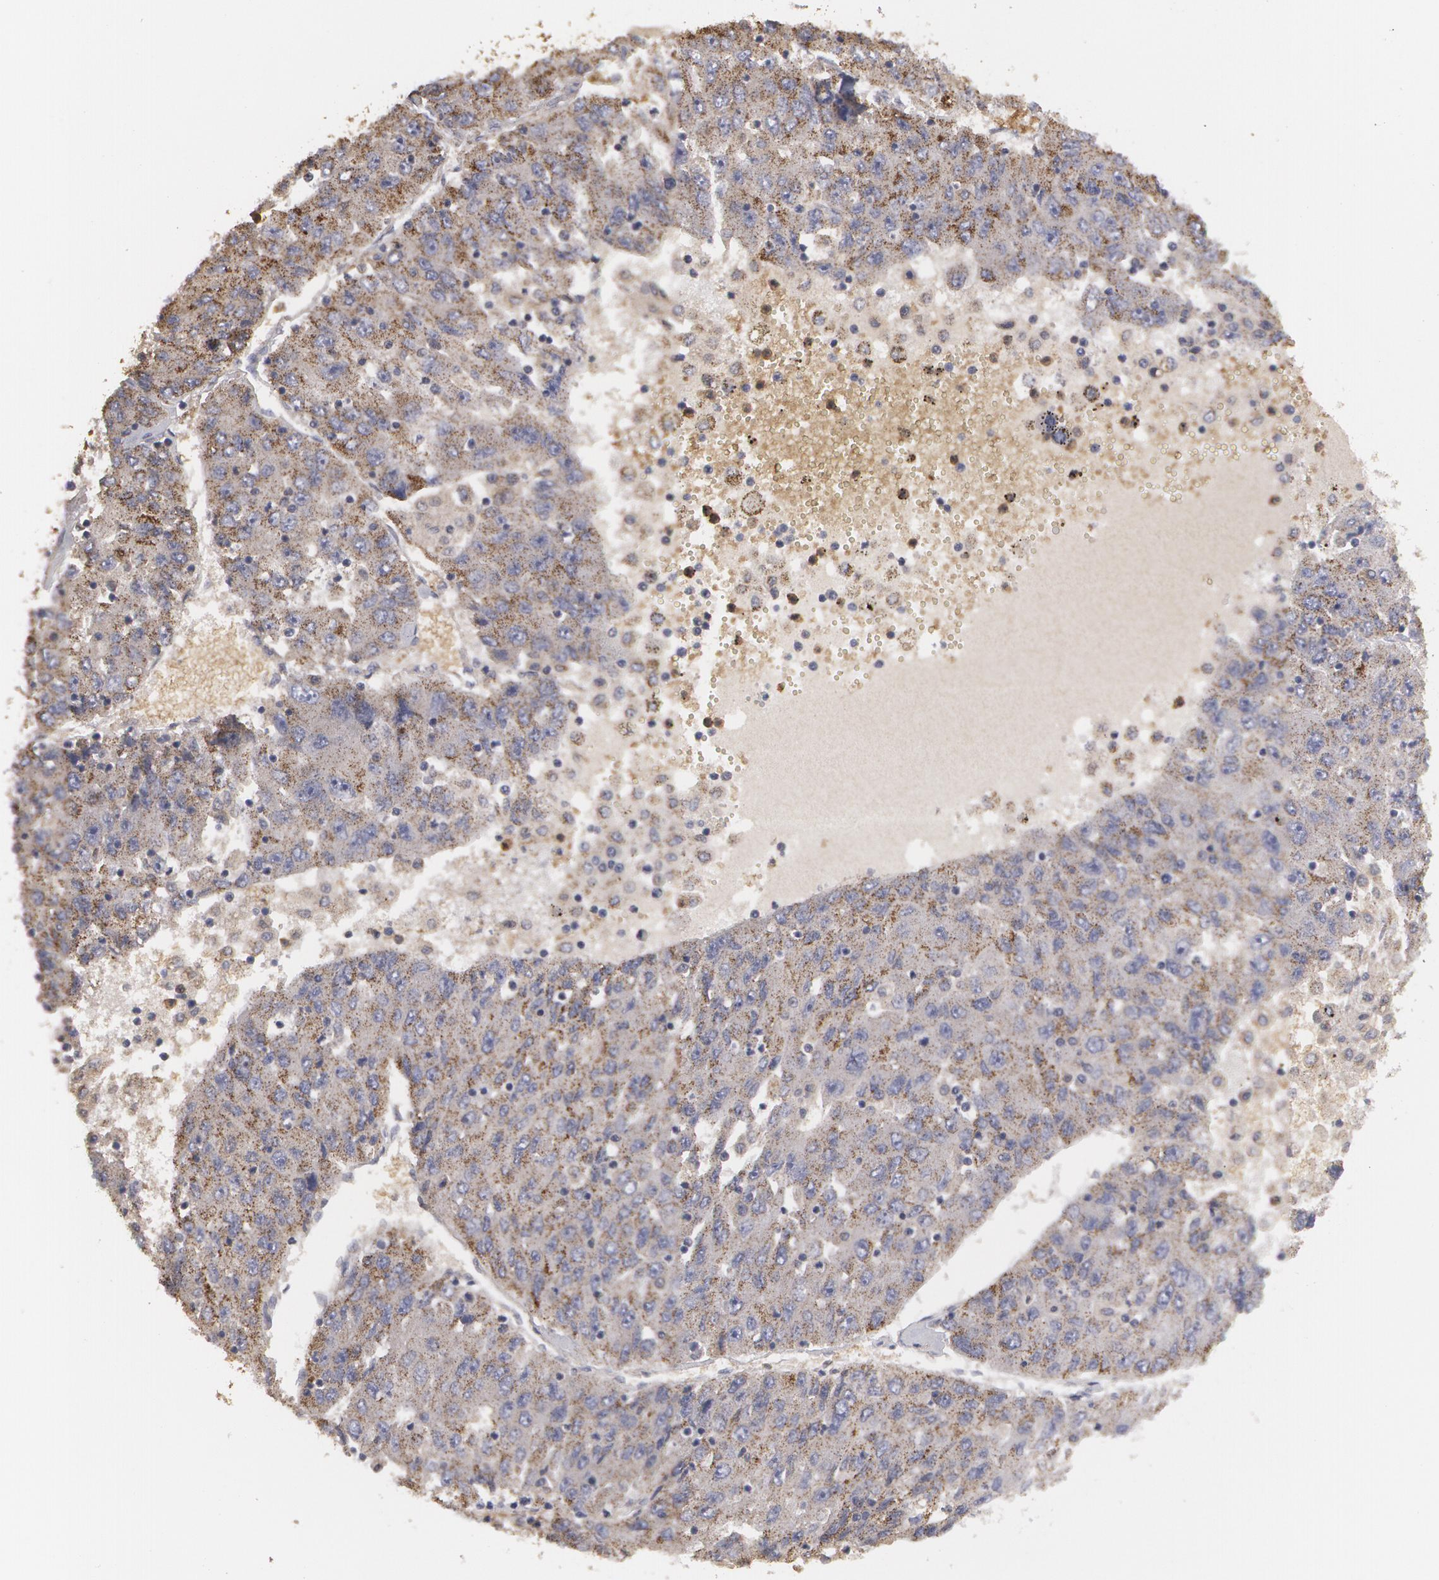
{"staining": {"intensity": "moderate", "quantity": ">75%", "location": "cytoplasmic/membranous"}, "tissue": "liver cancer", "cell_type": "Tumor cells", "image_type": "cancer", "snomed": [{"axis": "morphology", "description": "Carcinoma, Hepatocellular, NOS"}, {"axis": "topography", "description": "Liver"}], "caption": "Liver hepatocellular carcinoma stained for a protein (brown) demonstrates moderate cytoplasmic/membranous positive expression in approximately >75% of tumor cells.", "gene": "CAT", "patient": {"sex": "male", "age": 49}}